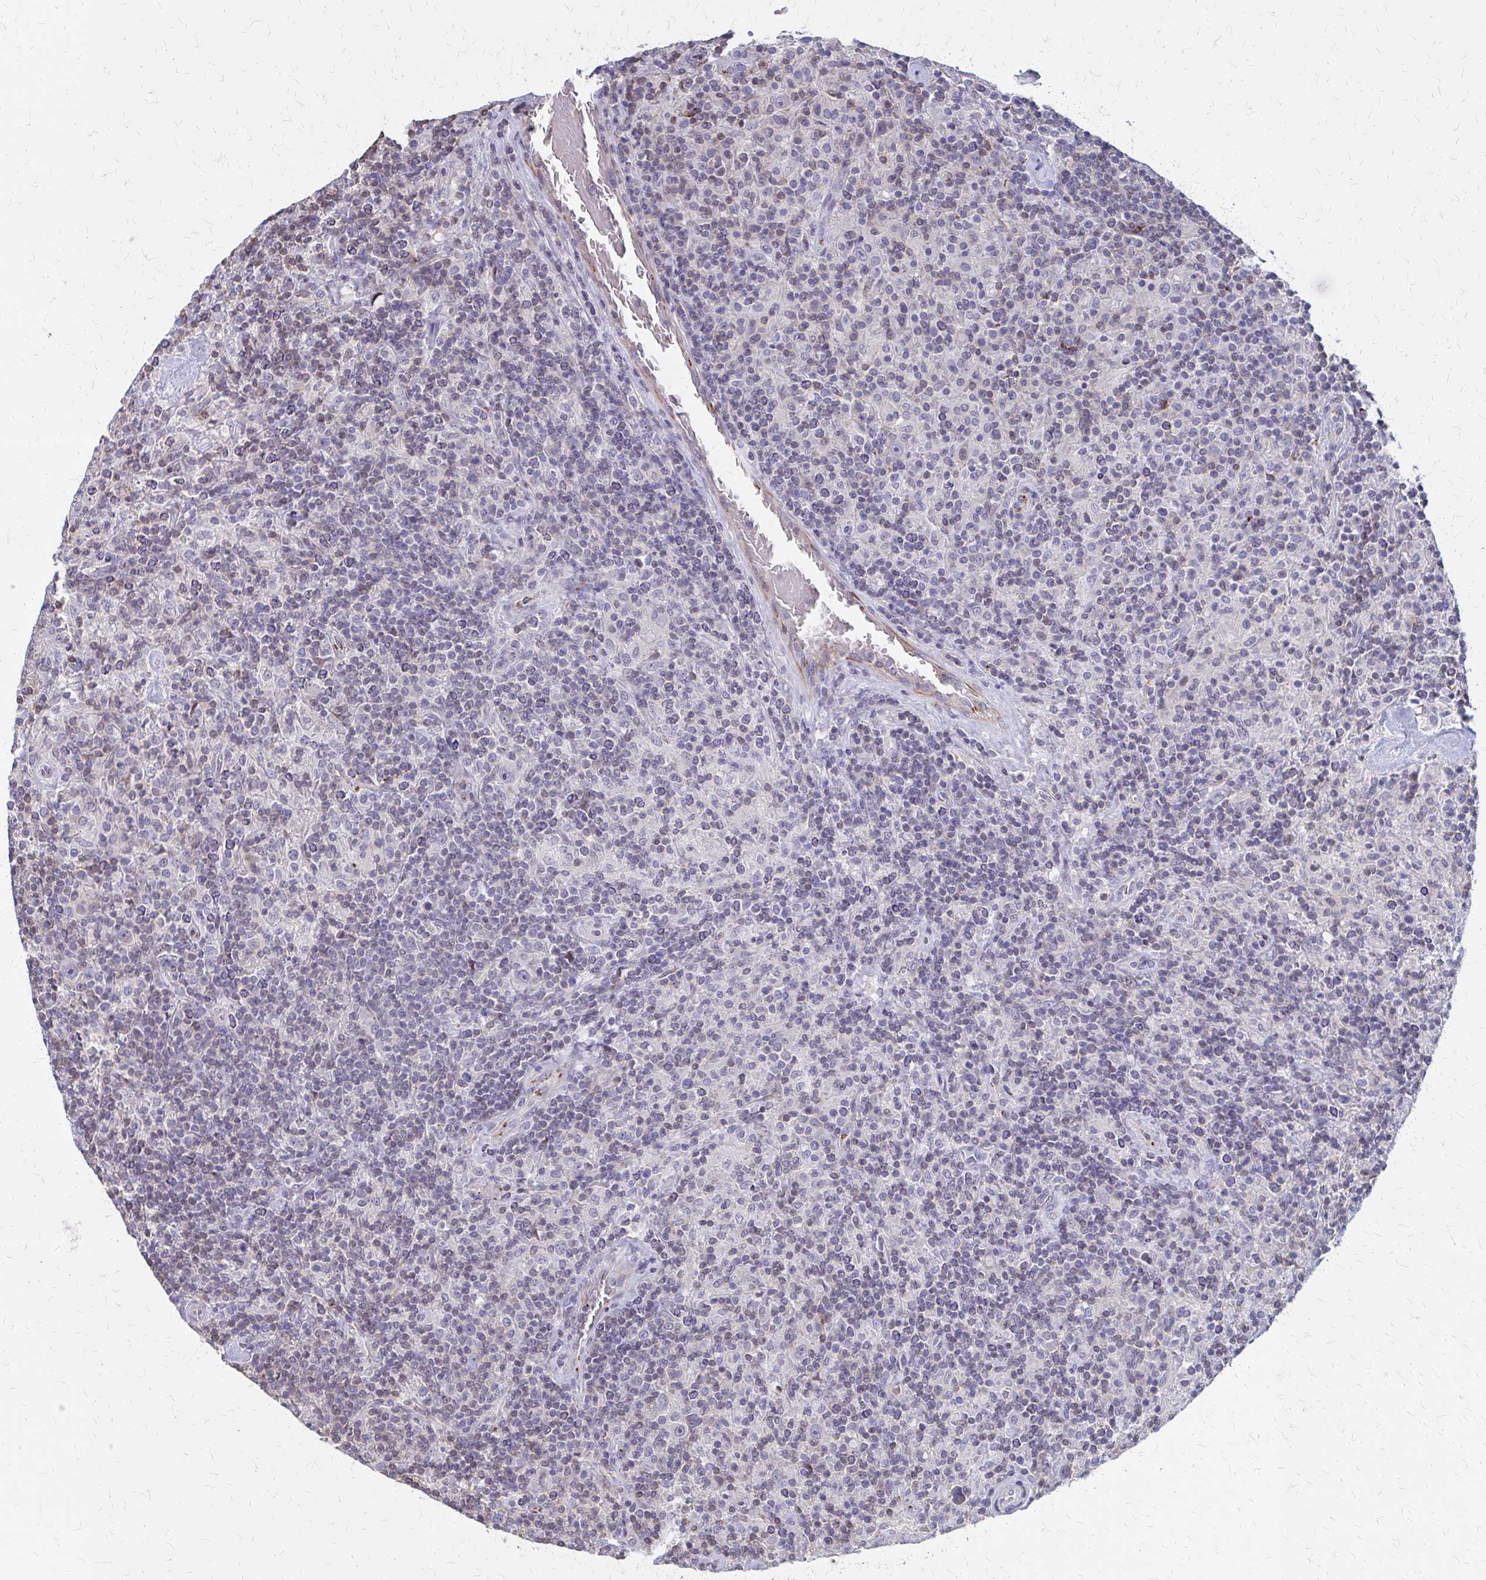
{"staining": {"intensity": "negative", "quantity": "none", "location": "none"}, "tissue": "lymphoma", "cell_type": "Tumor cells", "image_type": "cancer", "snomed": [{"axis": "morphology", "description": "Hodgkin's disease, NOS"}, {"axis": "topography", "description": "Lymph node"}], "caption": "This histopathology image is of lymphoma stained with immunohistochemistry to label a protein in brown with the nuclei are counter-stained blue. There is no staining in tumor cells. (DAB immunohistochemistry with hematoxylin counter stain).", "gene": "IFI44L", "patient": {"sex": "male", "age": 70}}